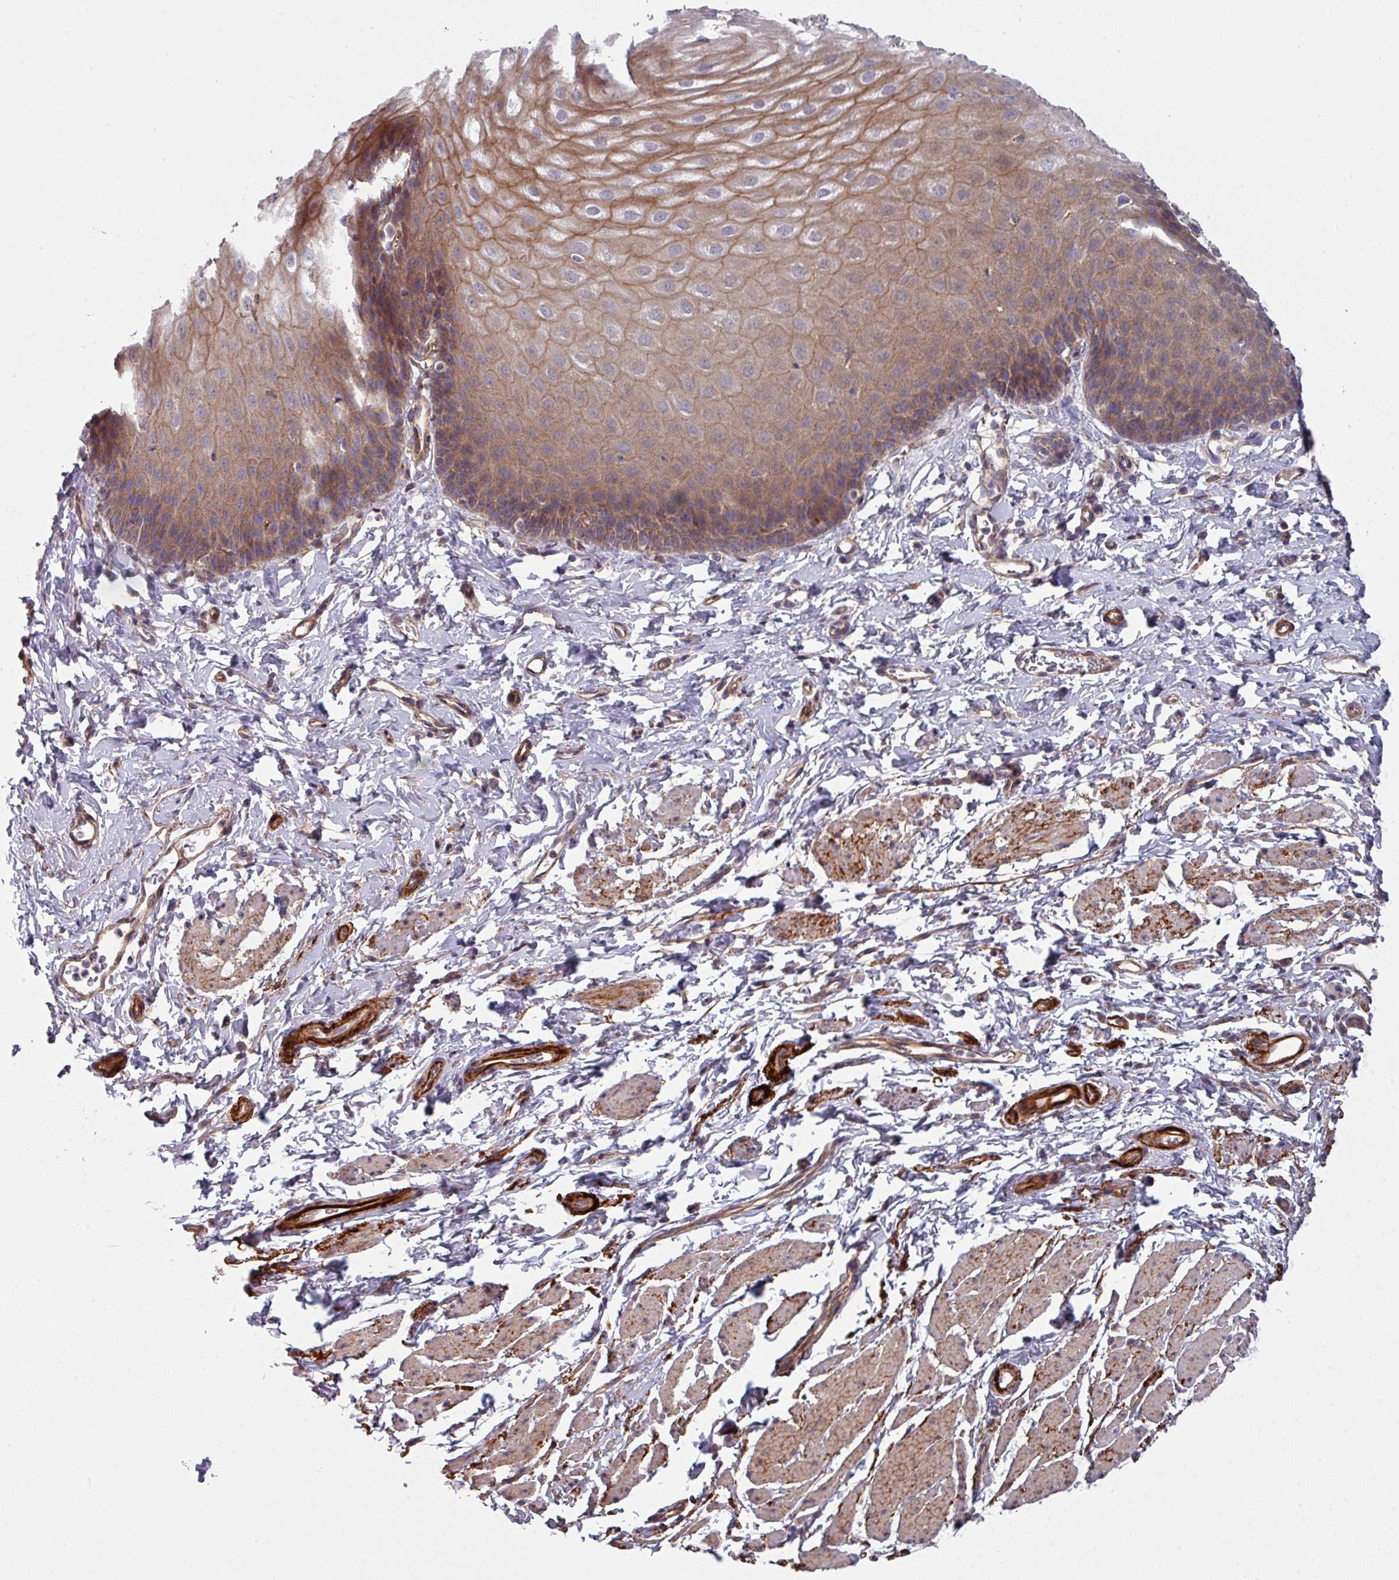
{"staining": {"intensity": "moderate", "quantity": ">75%", "location": "cytoplasmic/membranous"}, "tissue": "esophagus", "cell_type": "Squamous epithelial cells", "image_type": "normal", "snomed": [{"axis": "morphology", "description": "Normal tissue, NOS"}, {"axis": "topography", "description": "Esophagus"}], "caption": "A medium amount of moderate cytoplasmic/membranous staining is identified in about >75% of squamous epithelial cells in benign esophagus. (Brightfield microscopy of DAB IHC at high magnification).", "gene": "DCAF12L1", "patient": {"sex": "male", "age": 70}}